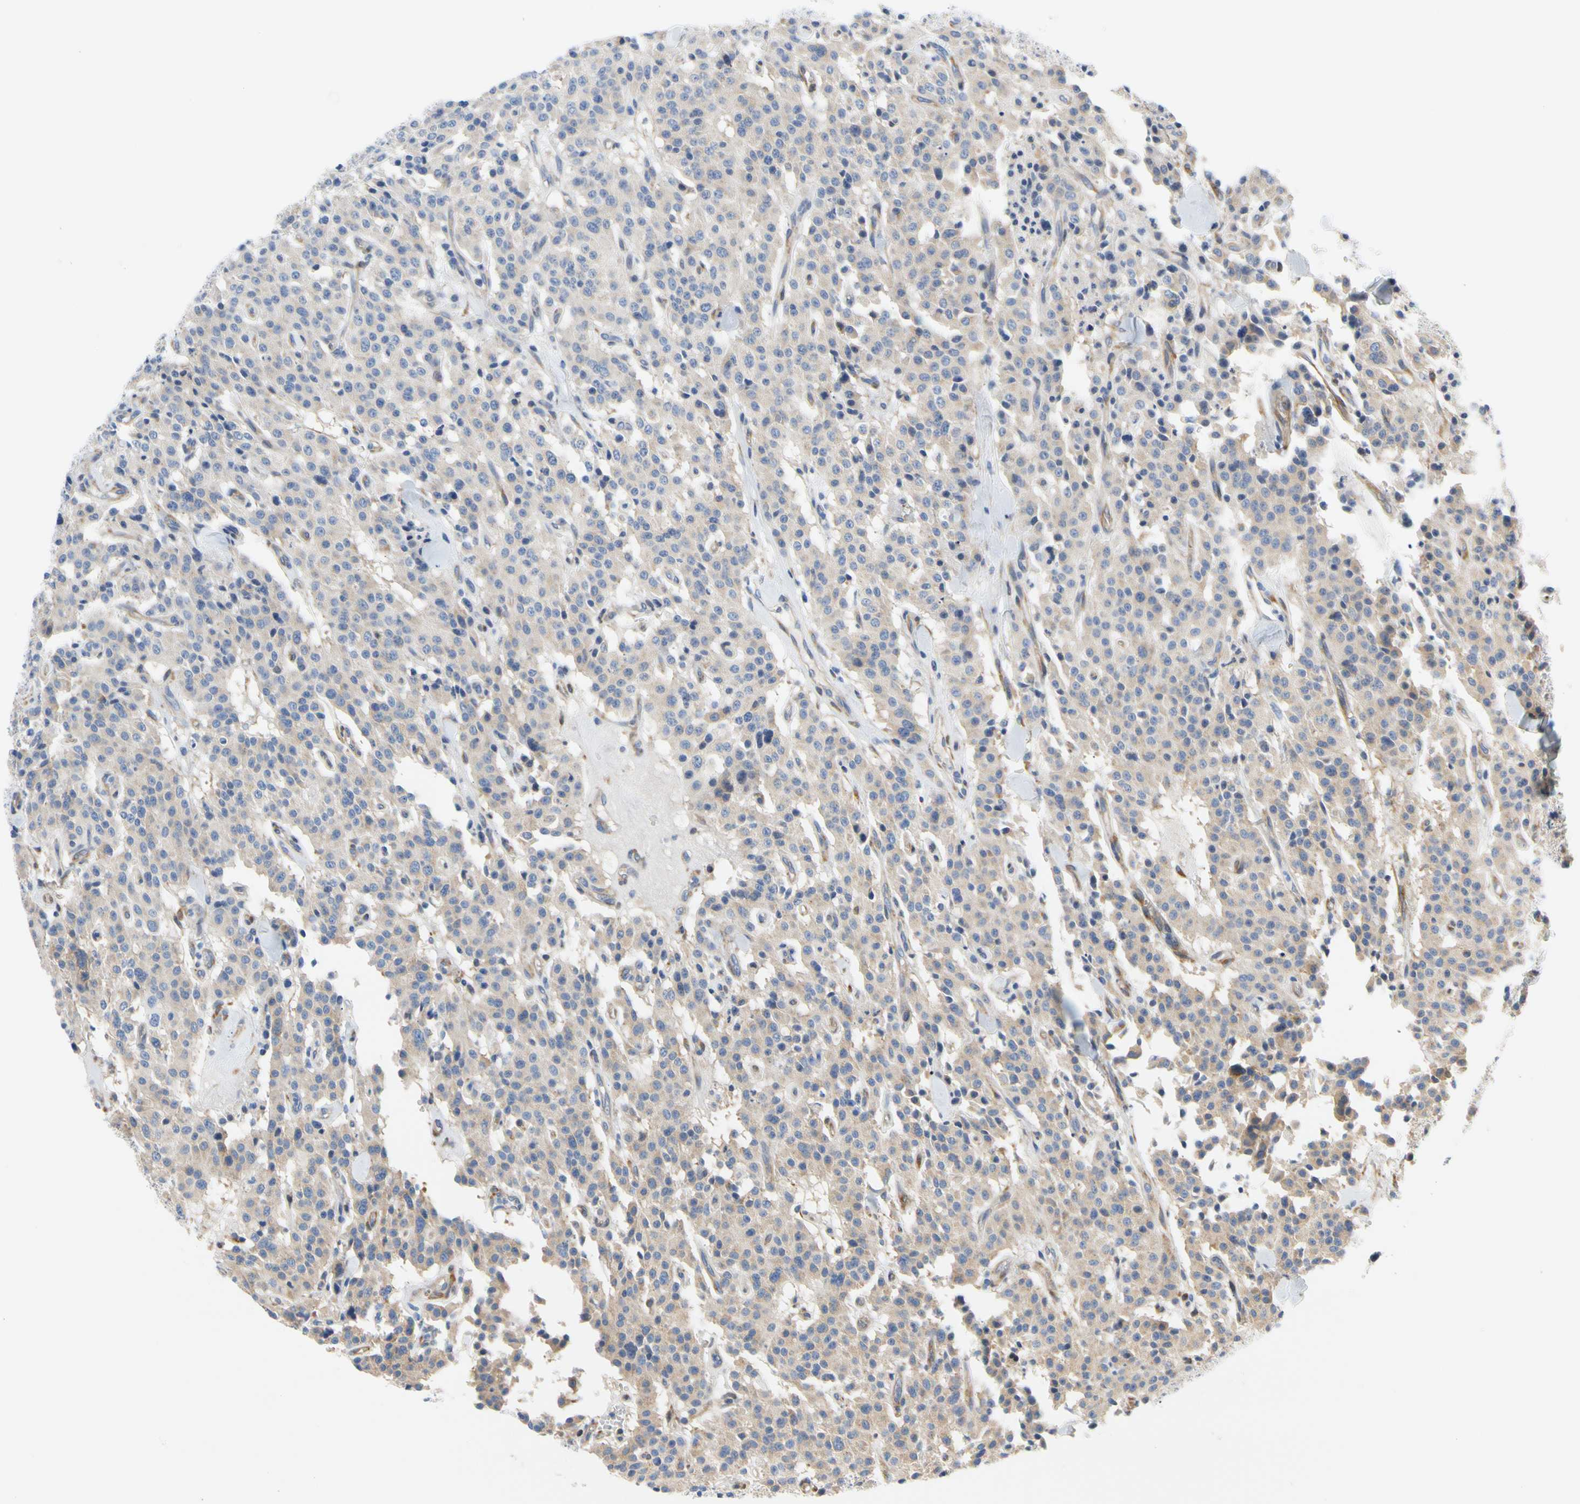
{"staining": {"intensity": "weak", "quantity": "<25%", "location": "cytoplasmic/membranous"}, "tissue": "carcinoid", "cell_type": "Tumor cells", "image_type": "cancer", "snomed": [{"axis": "morphology", "description": "Carcinoid, malignant, NOS"}, {"axis": "topography", "description": "Lung"}], "caption": "This is an immunohistochemistry (IHC) photomicrograph of carcinoid. There is no staining in tumor cells.", "gene": "ZNF236", "patient": {"sex": "male", "age": 30}}